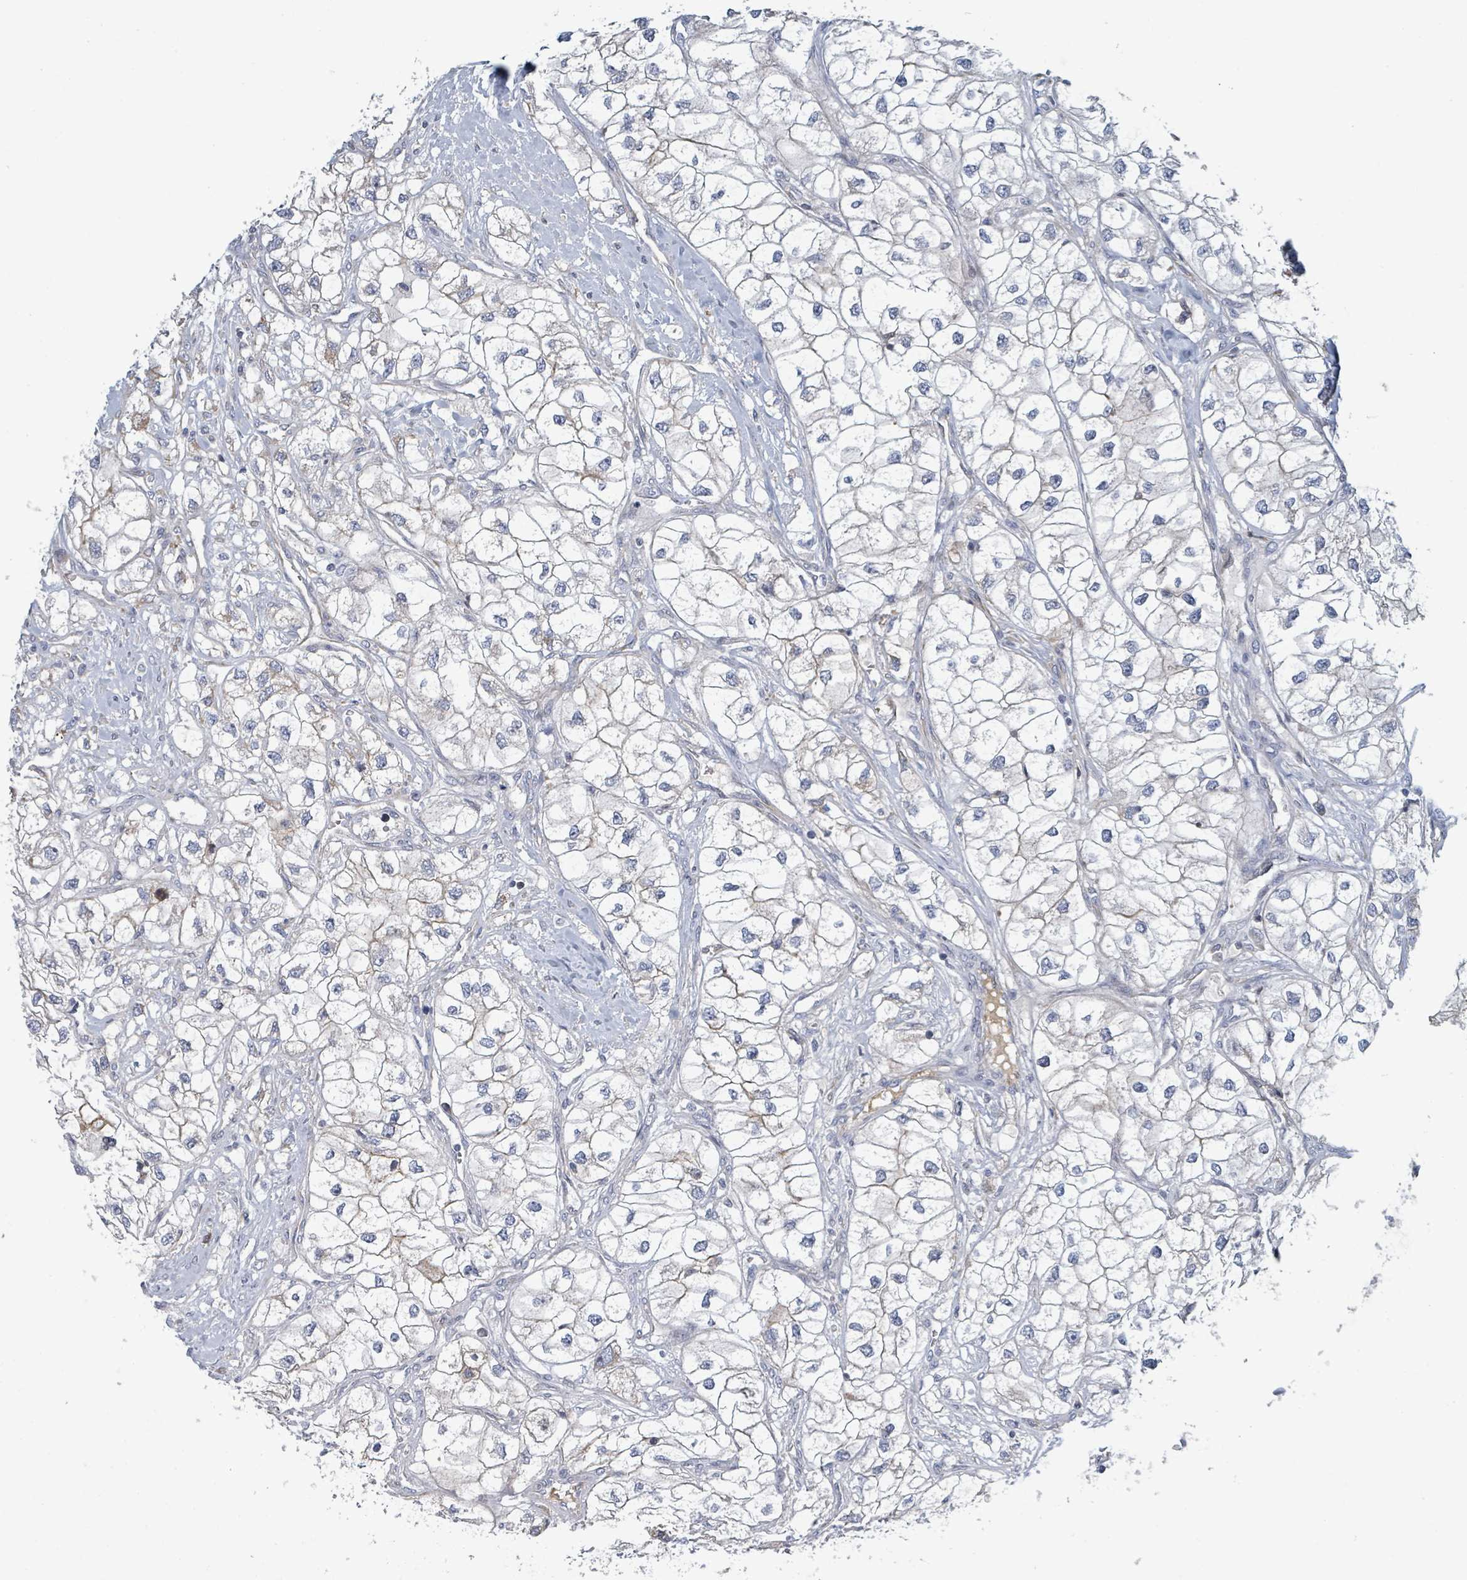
{"staining": {"intensity": "negative", "quantity": "none", "location": "none"}, "tissue": "renal cancer", "cell_type": "Tumor cells", "image_type": "cancer", "snomed": [{"axis": "morphology", "description": "Adenocarcinoma, NOS"}, {"axis": "topography", "description": "Kidney"}], "caption": "High power microscopy histopathology image of an immunohistochemistry histopathology image of renal adenocarcinoma, revealing no significant staining in tumor cells.", "gene": "RAB33B", "patient": {"sex": "male", "age": 59}}